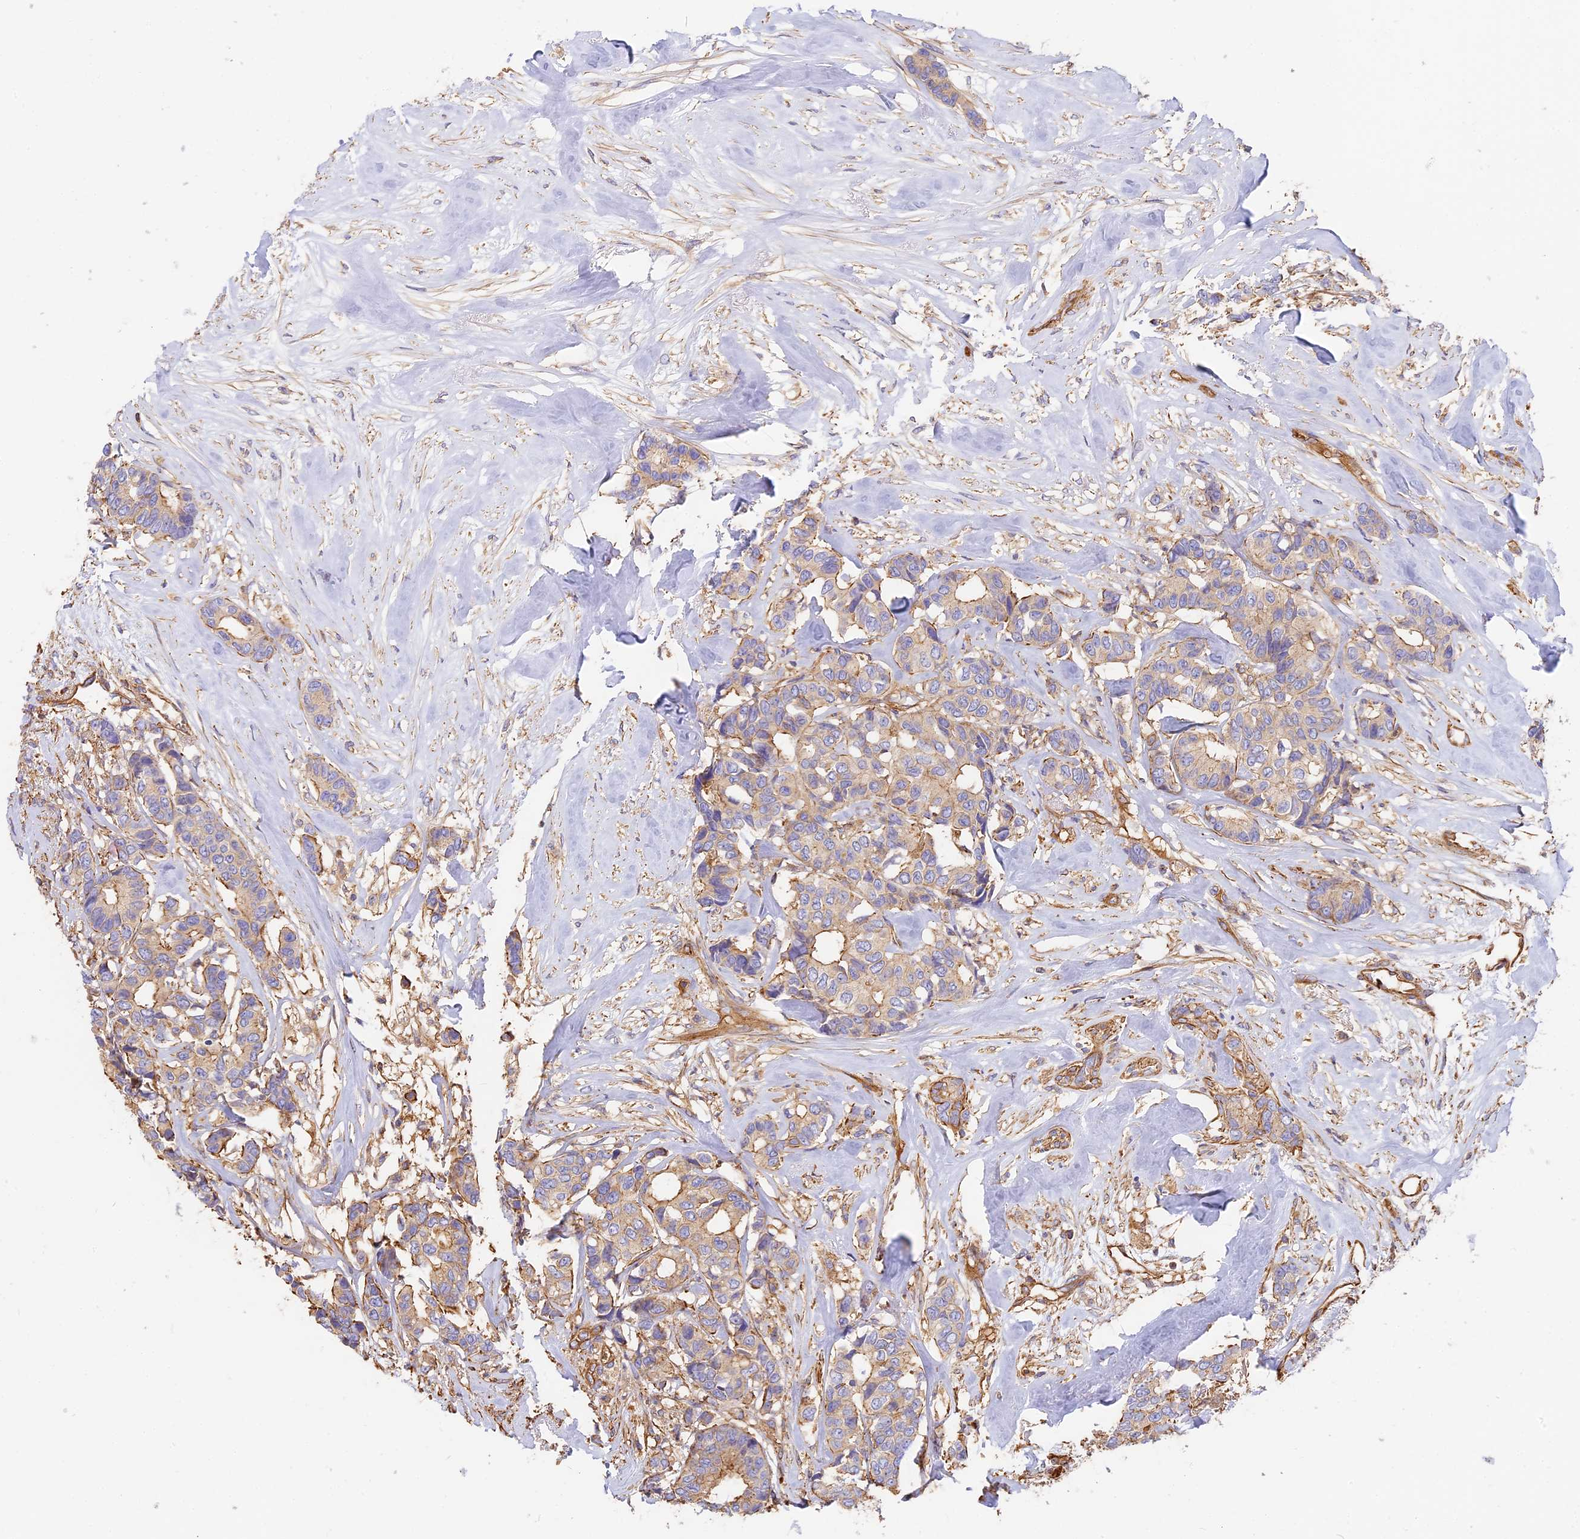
{"staining": {"intensity": "weak", "quantity": ">75%", "location": "cytoplasmic/membranous"}, "tissue": "breast cancer", "cell_type": "Tumor cells", "image_type": "cancer", "snomed": [{"axis": "morphology", "description": "Duct carcinoma"}, {"axis": "topography", "description": "Breast"}], "caption": "High-power microscopy captured an IHC image of breast cancer (infiltrating ductal carcinoma), revealing weak cytoplasmic/membranous staining in approximately >75% of tumor cells.", "gene": "VPS18", "patient": {"sex": "female", "age": 87}}